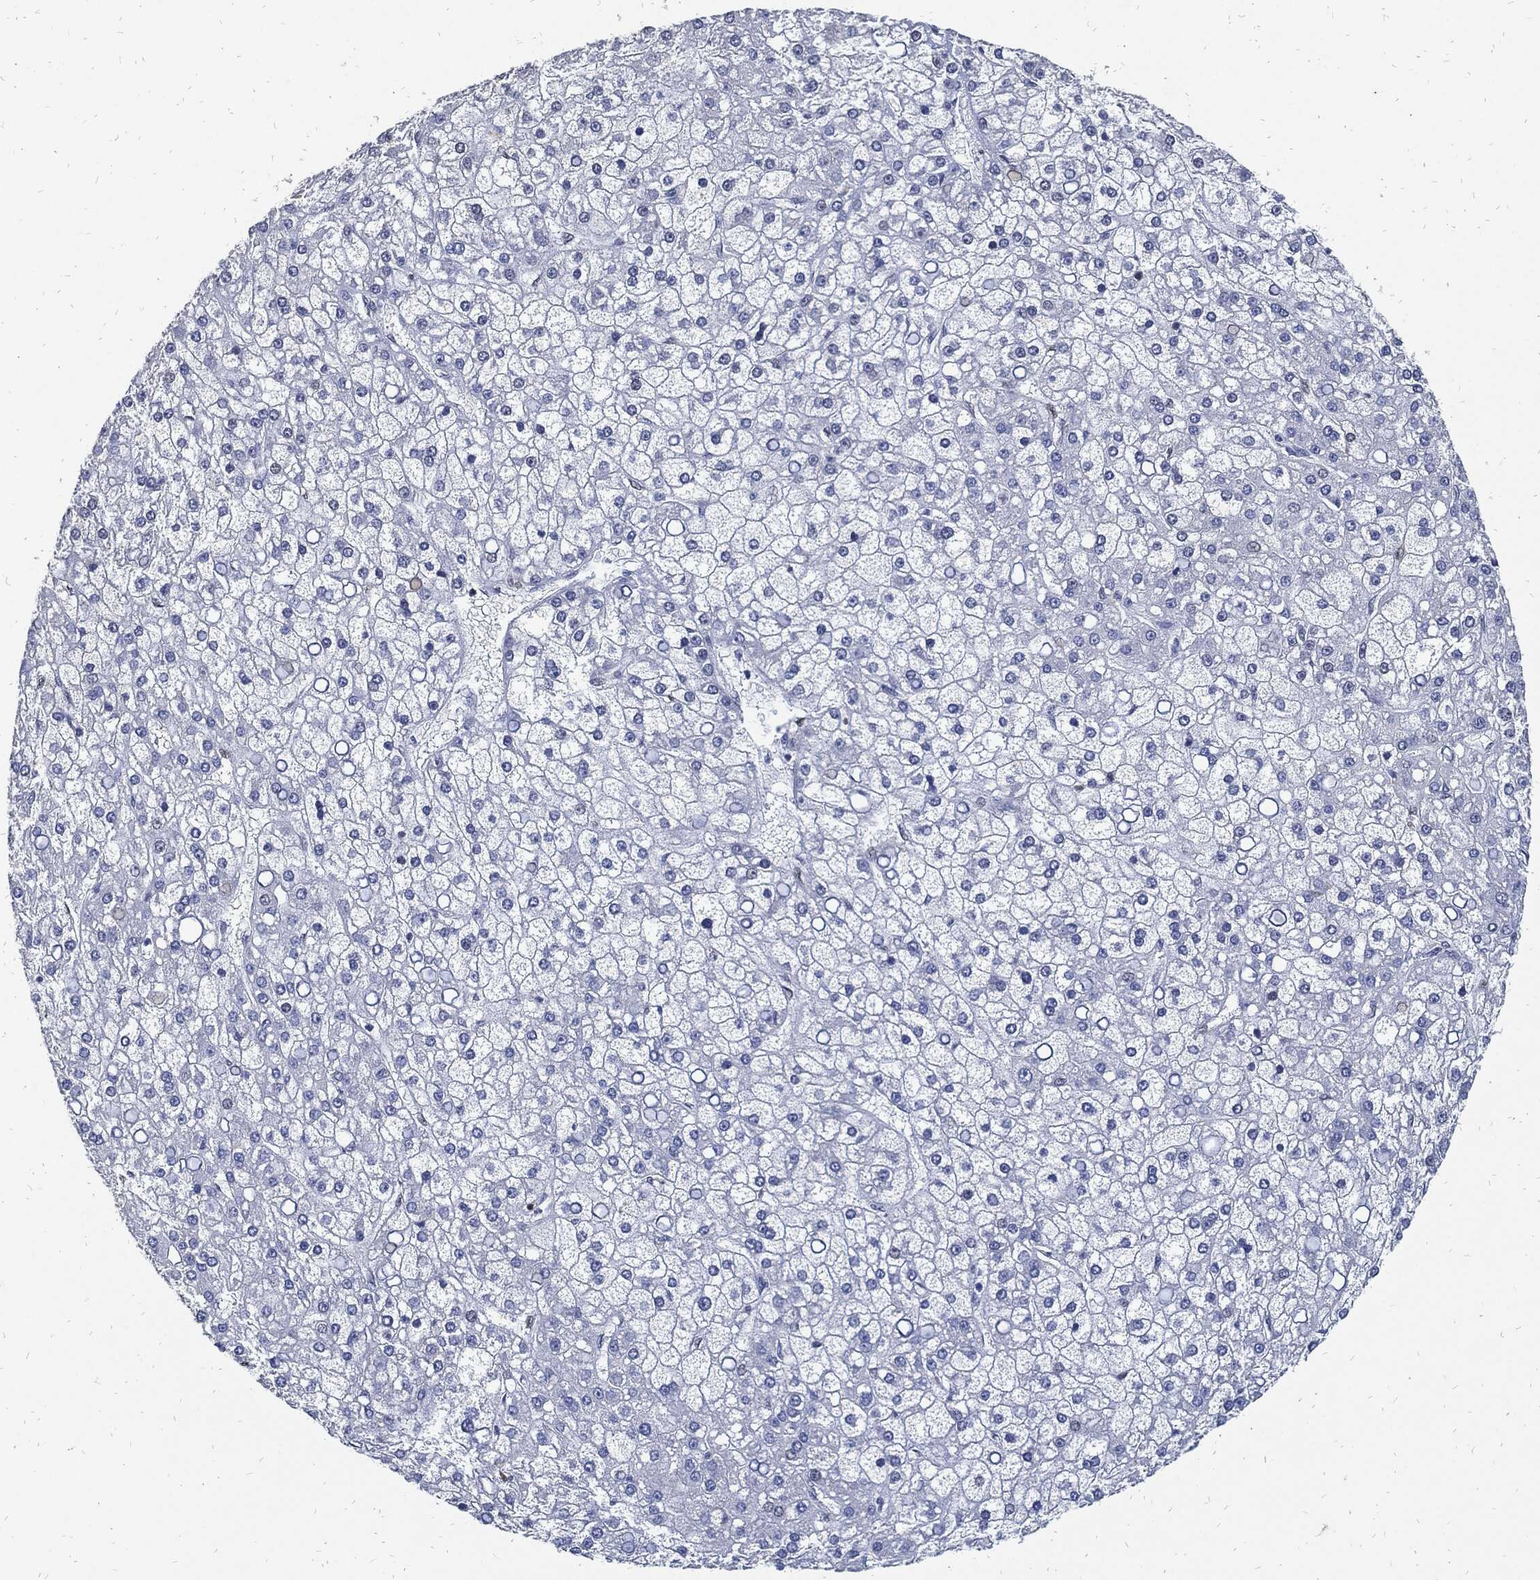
{"staining": {"intensity": "negative", "quantity": "none", "location": "none"}, "tissue": "liver cancer", "cell_type": "Tumor cells", "image_type": "cancer", "snomed": [{"axis": "morphology", "description": "Carcinoma, Hepatocellular, NOS"}, {"axis": "topography", "description": "Liver"}], "caption": "Liver hepatocellular carcinoma was stained to show a protein in brown. There is no significant expression in tumor cells.", "gene": "JUN", "patient": {"sex": "male", "age": 67}}